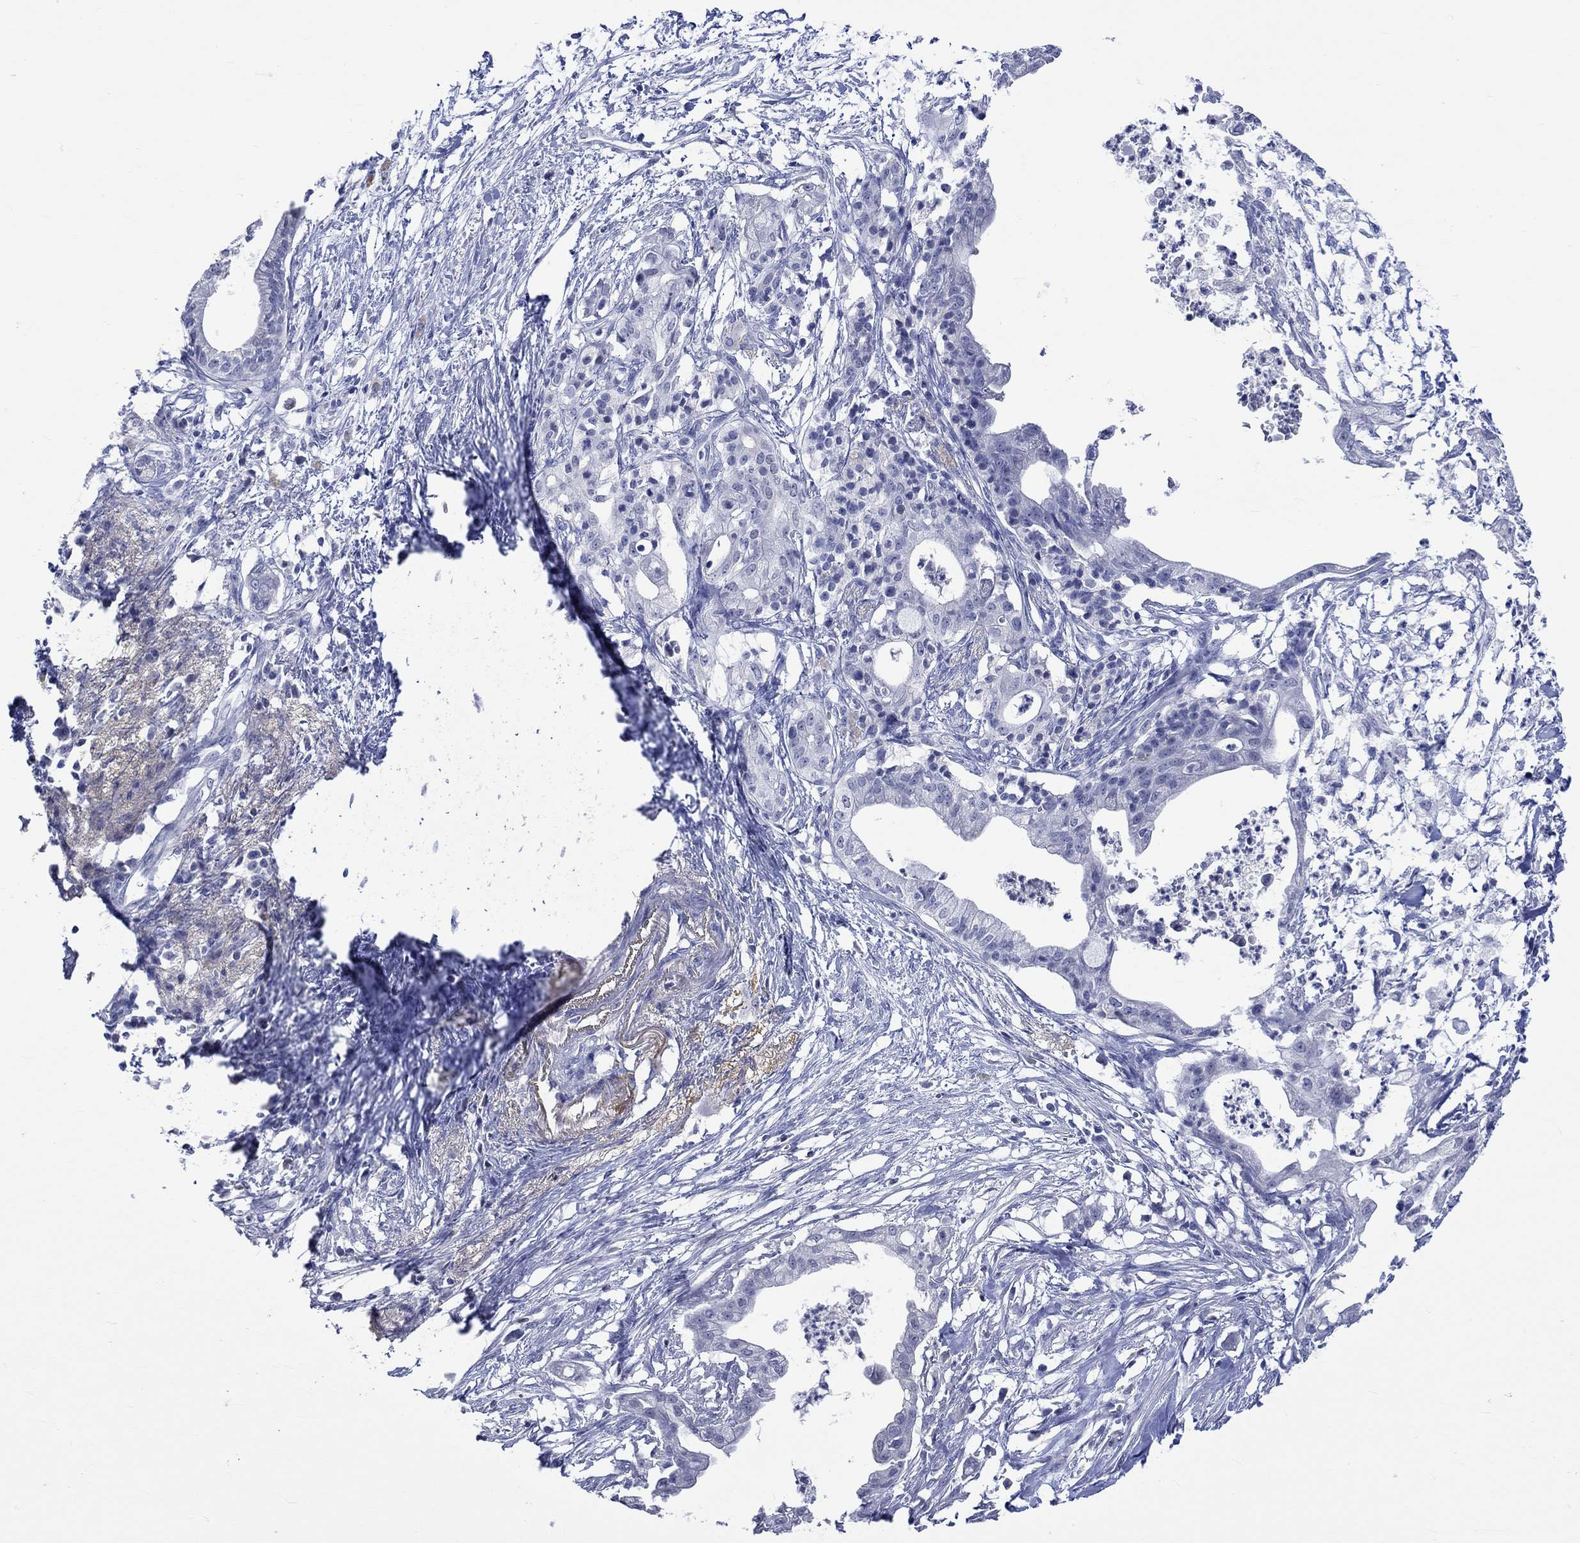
{"staining": {"intensity": "negative", "quantity": "none", "location": "none"}, "tissue": "pancreatic cancer", "cell_type": "Tumor cells", "image_type": "cancer", "snomed": [{"axis": "morphology", "description": "Normal tissue, NOS"}, {"axis": "morphology", "description": "Adenocarcinoma, NOS"}, {"axis": "topography", "description": "Pancreas"}], "caption": "Adenocarcinoma (pancreatic) stained for a protein using immunohistochemistry (IHC) displays no staining tumor cells.", "gene": "KLHL35", "patient": {"sex": "female", "age": 58}}